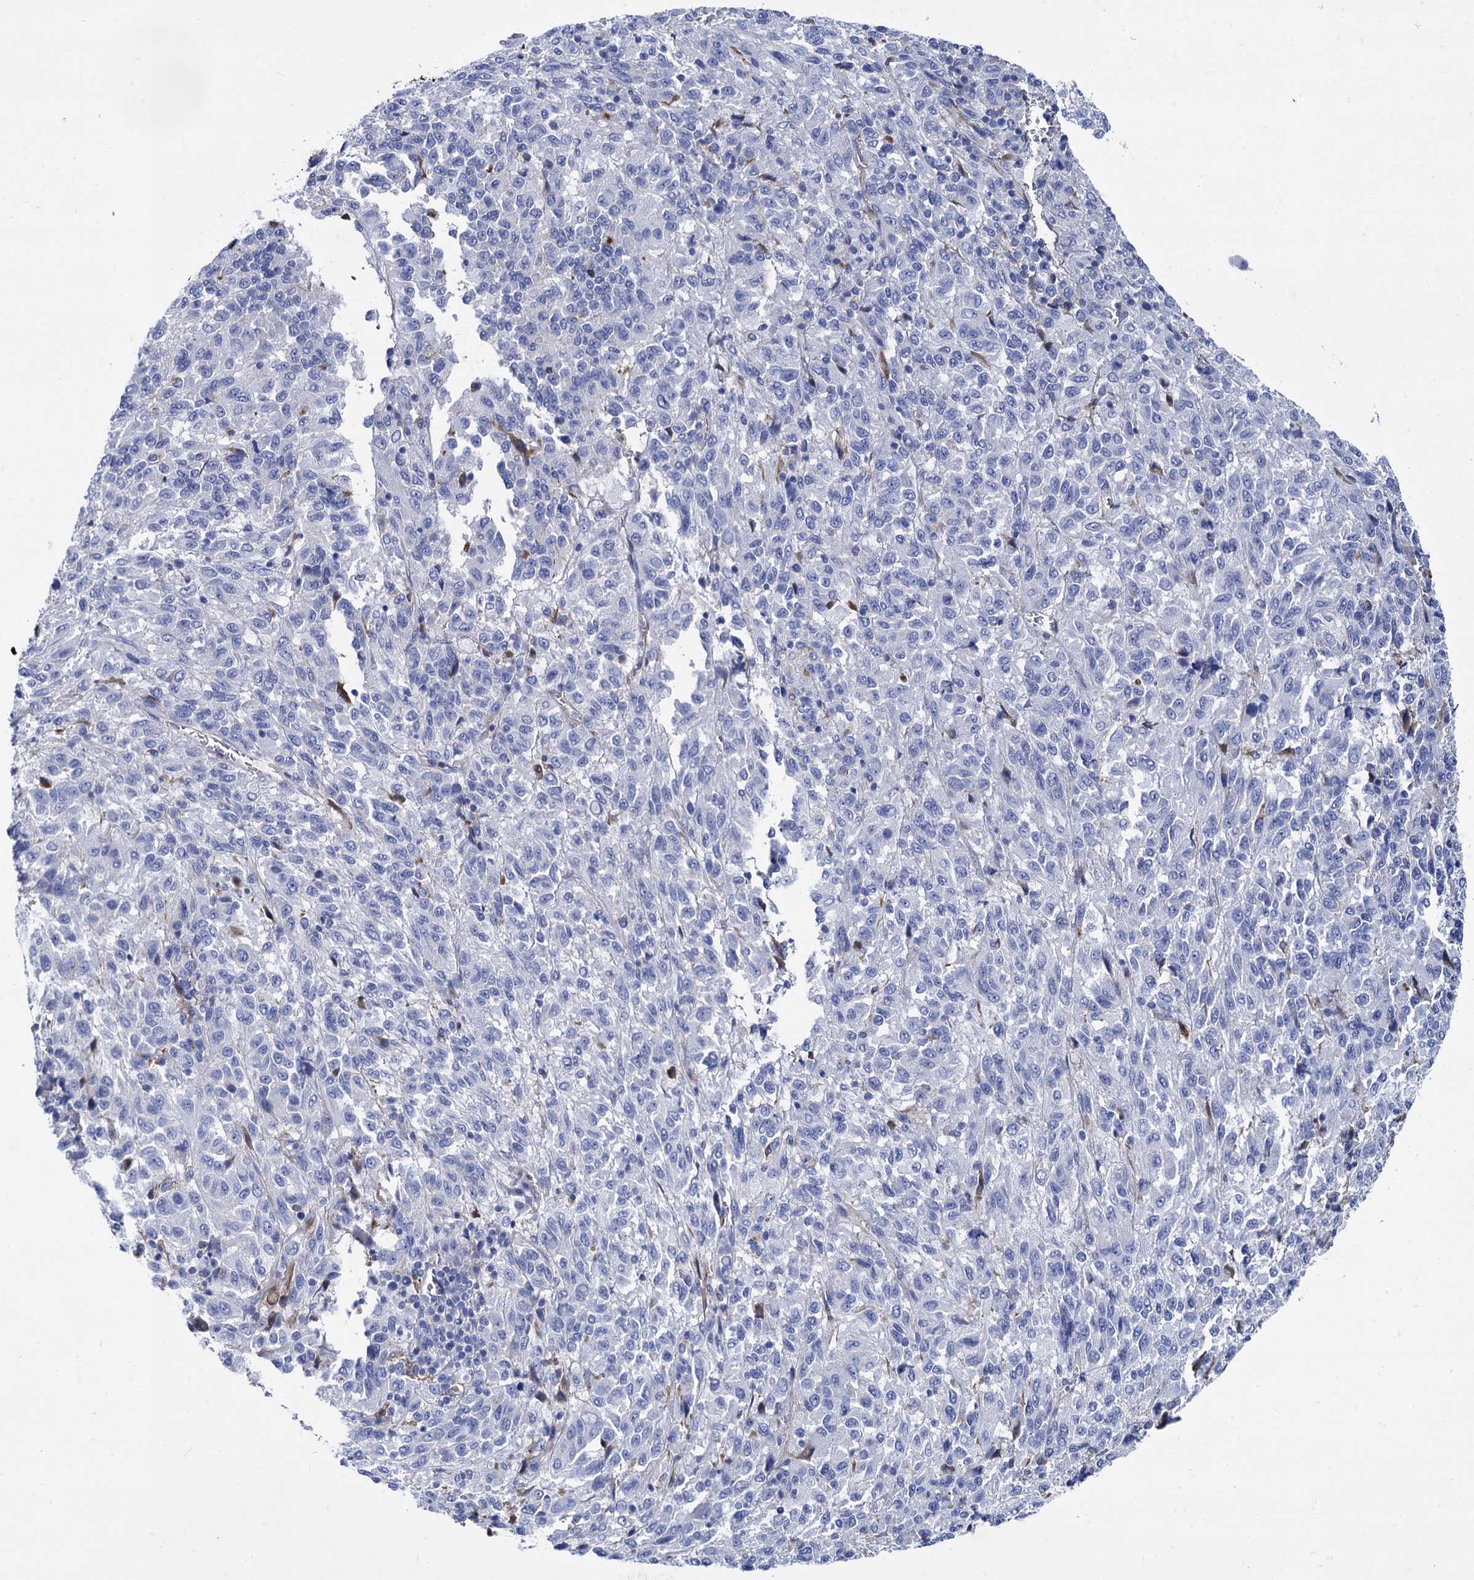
{"staining": {"intensity": "negative", "quantity": "none", "location": "none"}, "tissue": "melanoma", "cell_type": "Tumor cells", "image_type": "cancer", "snomed": [{"axis": "morphology", "description": "Malignant melanoma, Metastatic site"}, {"axis": "topography", "description": "Lung"}], "caption": "The micrograph reveals no staining of tumor cells in malignant melanoma (metastatic site). Brightfield microscopy of immunohistochemistry (IHC) stained with DAB (brown) and hematoxylin (blue), captured at high magnification.", "gene": "TMEM72", "patient": {"sex": "male", "age": 64}}